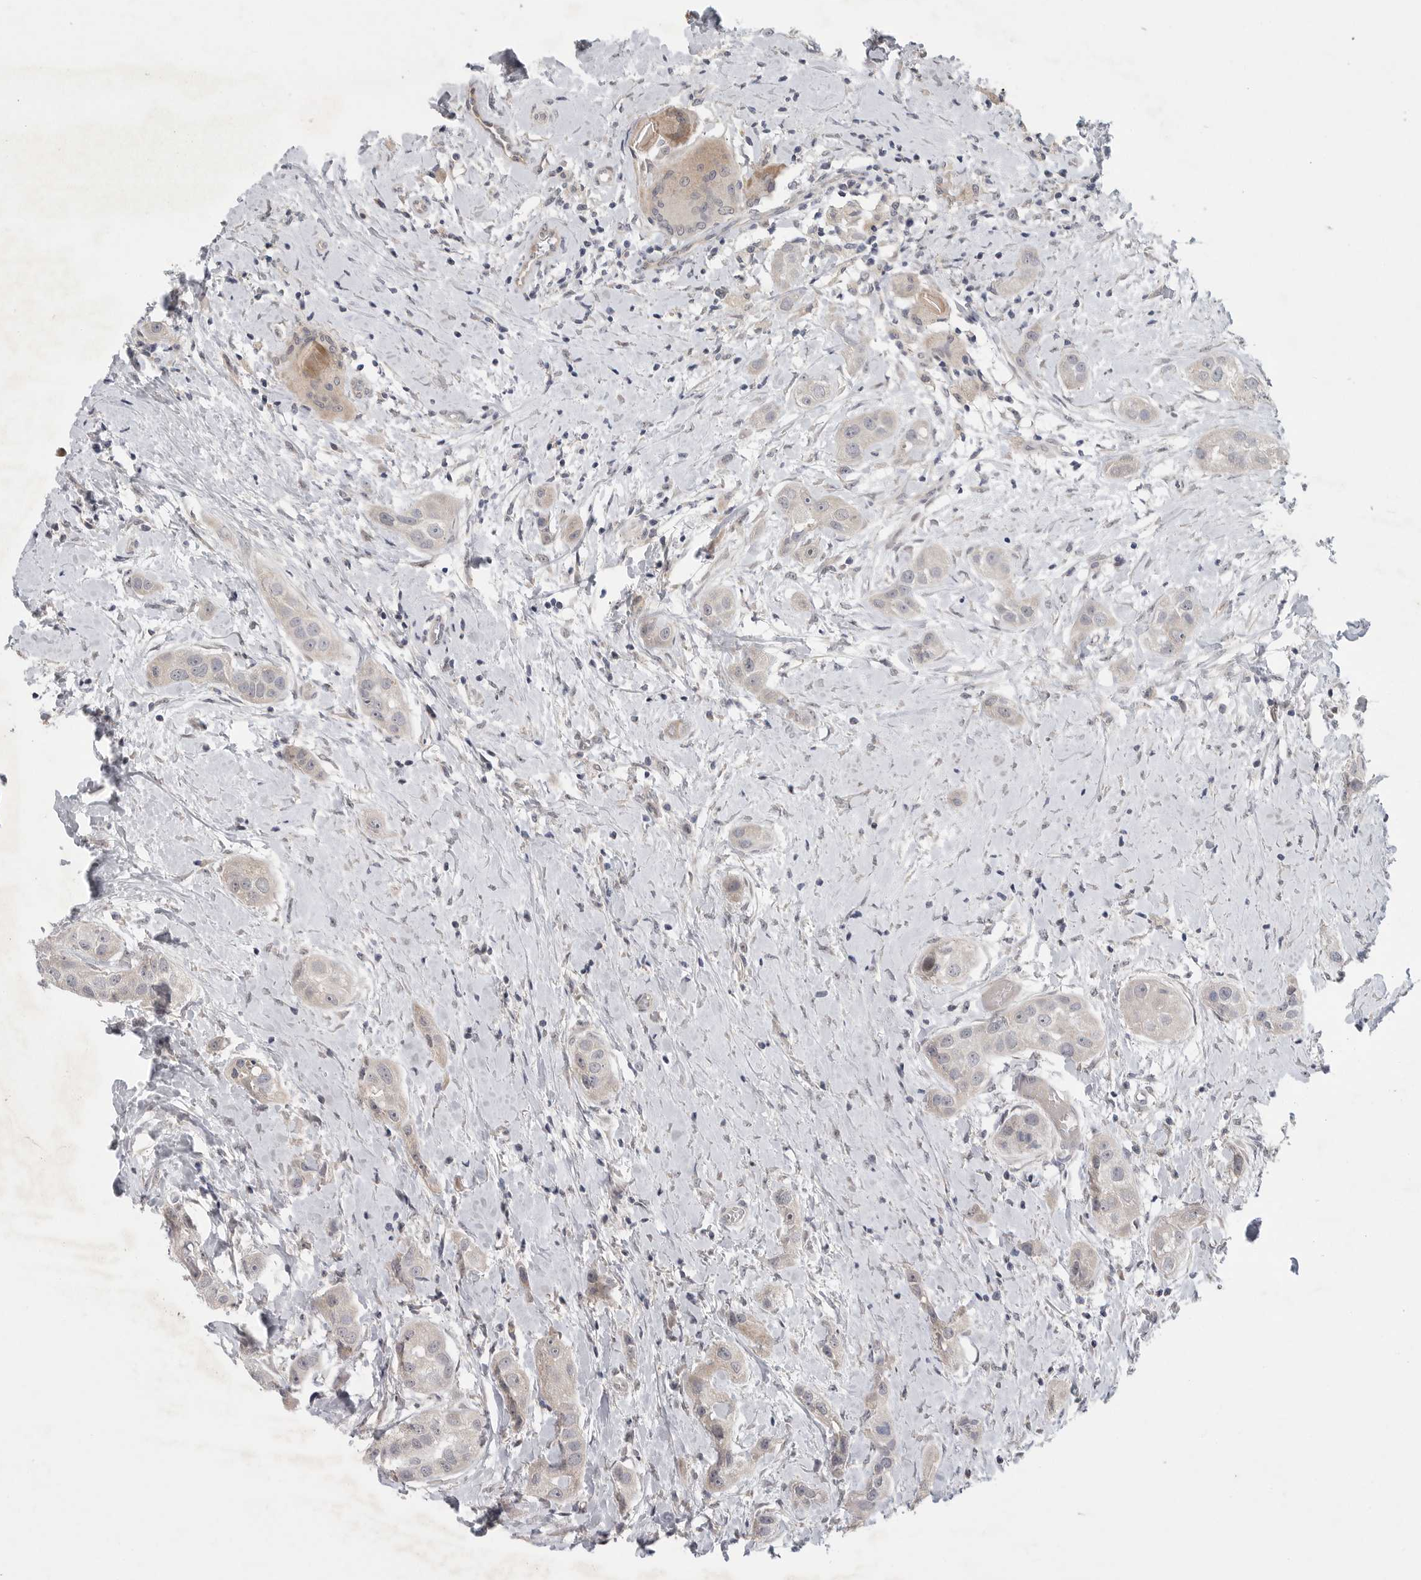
{"staining": {"intensity": "negative", "quantity": "none", "location": "none"}, "tissue": "head and neck cancer", "cell_type": "Tumor cells", "image_type": "cancer", "snomed": [{"axis": "morphology", "description": "Normal tissue, NOS"}, {"axis": "morphology", "description": "Squamous cell carcinoma, NOS"}, {"axis": "topography", "description": "Skeletal muscle"}, {"axis": "topography", "description": "Head-Neck"}], "caption": "This photomicrograph is of head and neck cancer stained with immunohistochemistry (IHC) to label a protein in brown with the nuclei are counter-stained blue. There is no staining in tumor cells.", "gene": "FBXO43", "patient": {"sex": "male", "age": 51}}